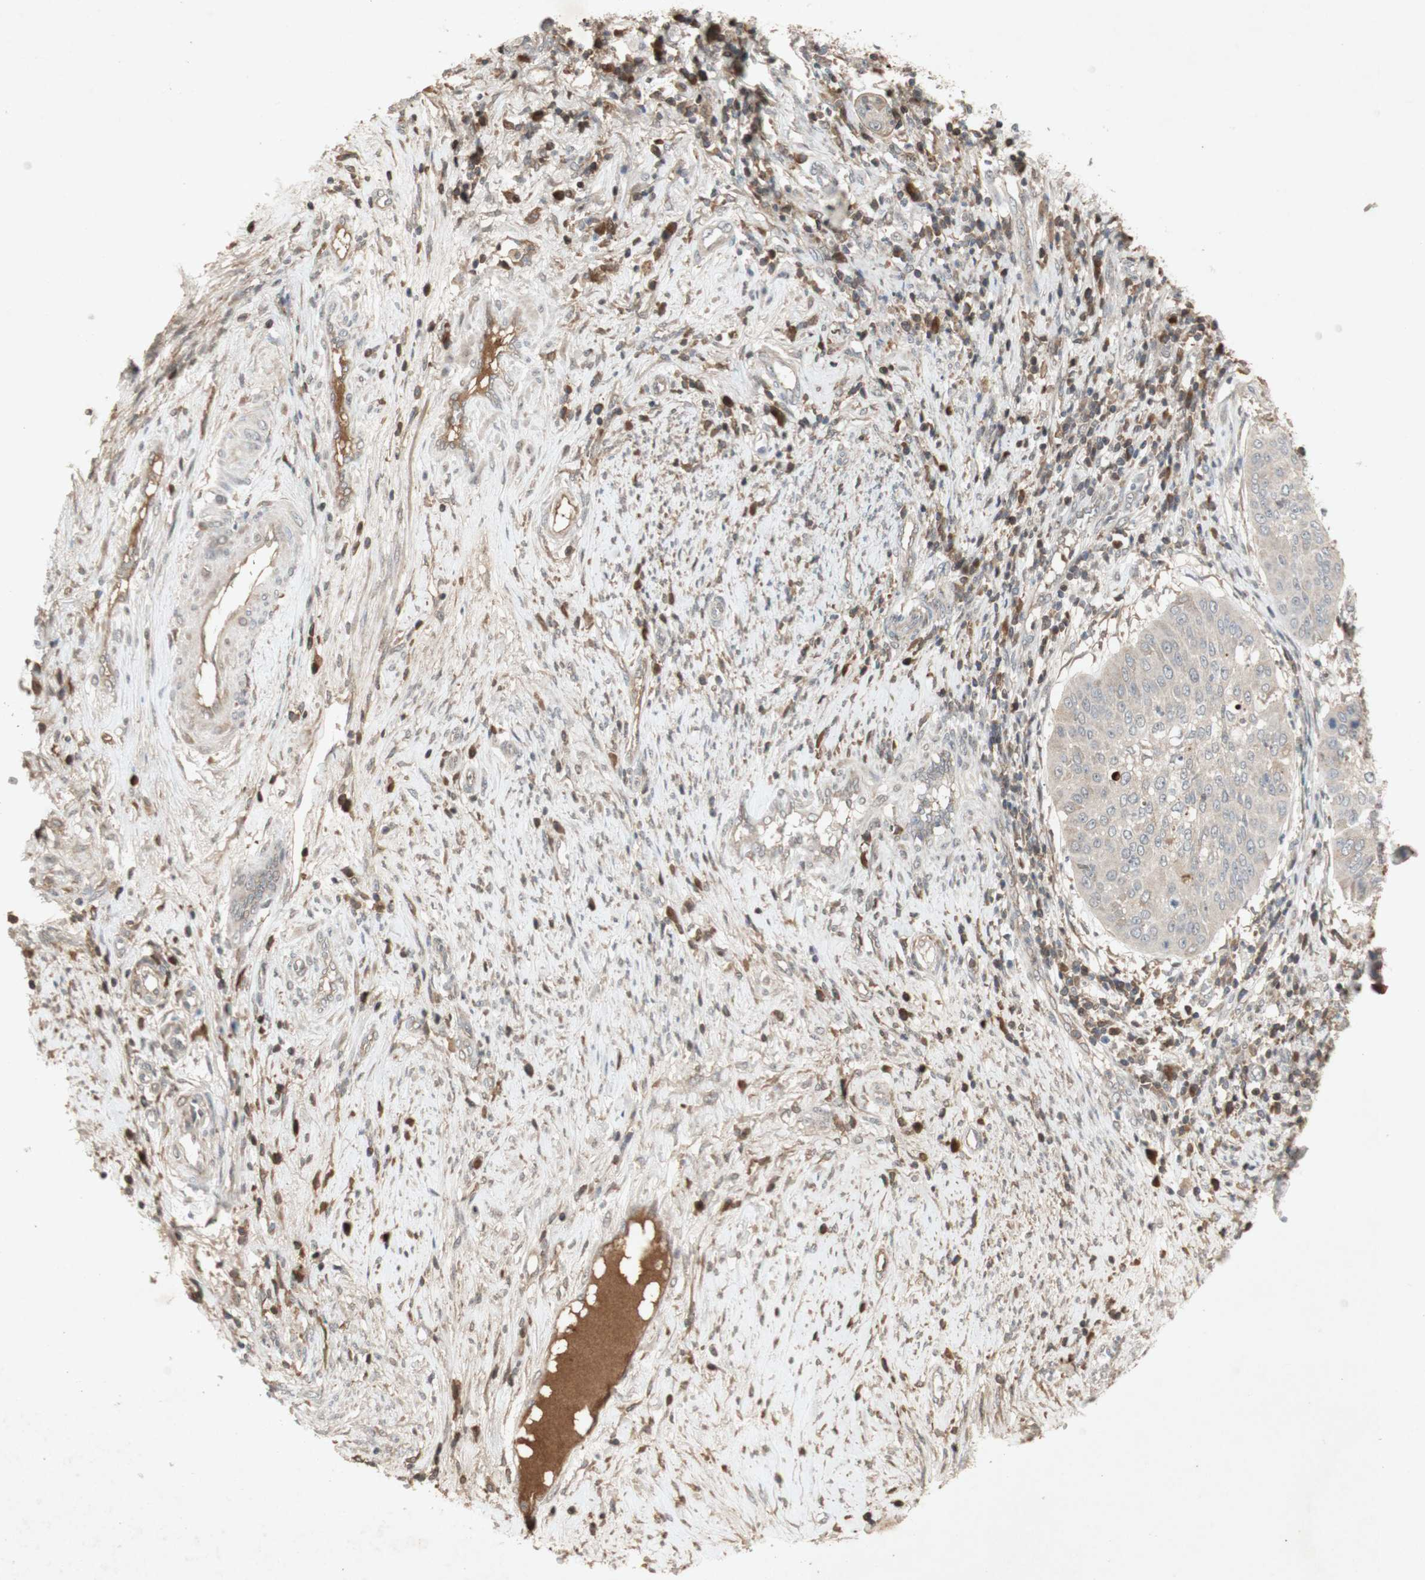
{"staining": {"intensity": "negative", "quantity": "none", "location": "none"}, "tissue": "cervical cancer", "cell_type": "Tumor cells", "image_type": "cancer", "snomed": [{"axis": "morphology", "description": "Normal tissue, NOS"}, {"axis": "morphology", "description": "Squamous cell carcinoma, NOS"}, {"axis": "topography", "description": "Cervix"}], "caption": "A high-resolution histopathology image shows immunohistochemistry (IHC) staining of squamous cell carcinoma (cervical), which exhibits no significant staining in tumor cells.", "gene": "NRG4", "patient": {"sex": "female", "age": 39}}